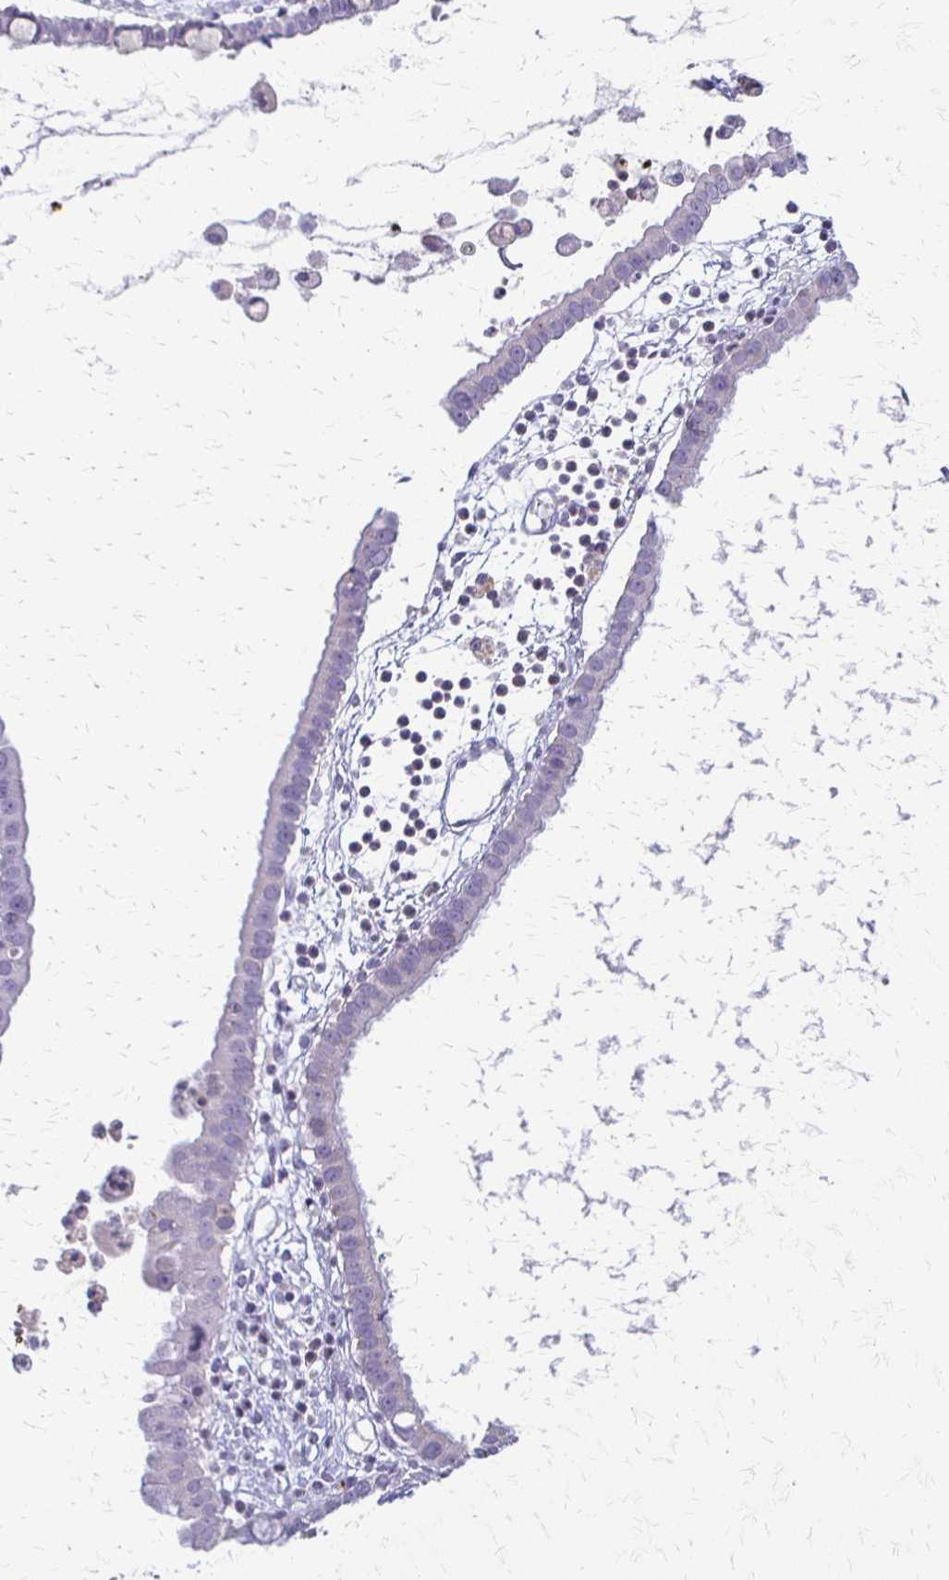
{"staining": {"intensity": "negative", "quantity": "none", "location": "none"}, "tissue": "ovarian cancer", "cell_type": "Tumor cells", "image_type": "cancer", "snomed": [{"axis": "morphology", "description": "Cystadenocarcinoma, mucinous, NOS"}, {"axis": "topography", "description": "Ovary"}], "caption": "Immunohistochemistry (IHC) of human mucinous cystadenocarcinoma (ovarian) displays no expression in tumor cells.", "gene": "ACP5", "patient": {"sex": "female", "age": 61}}